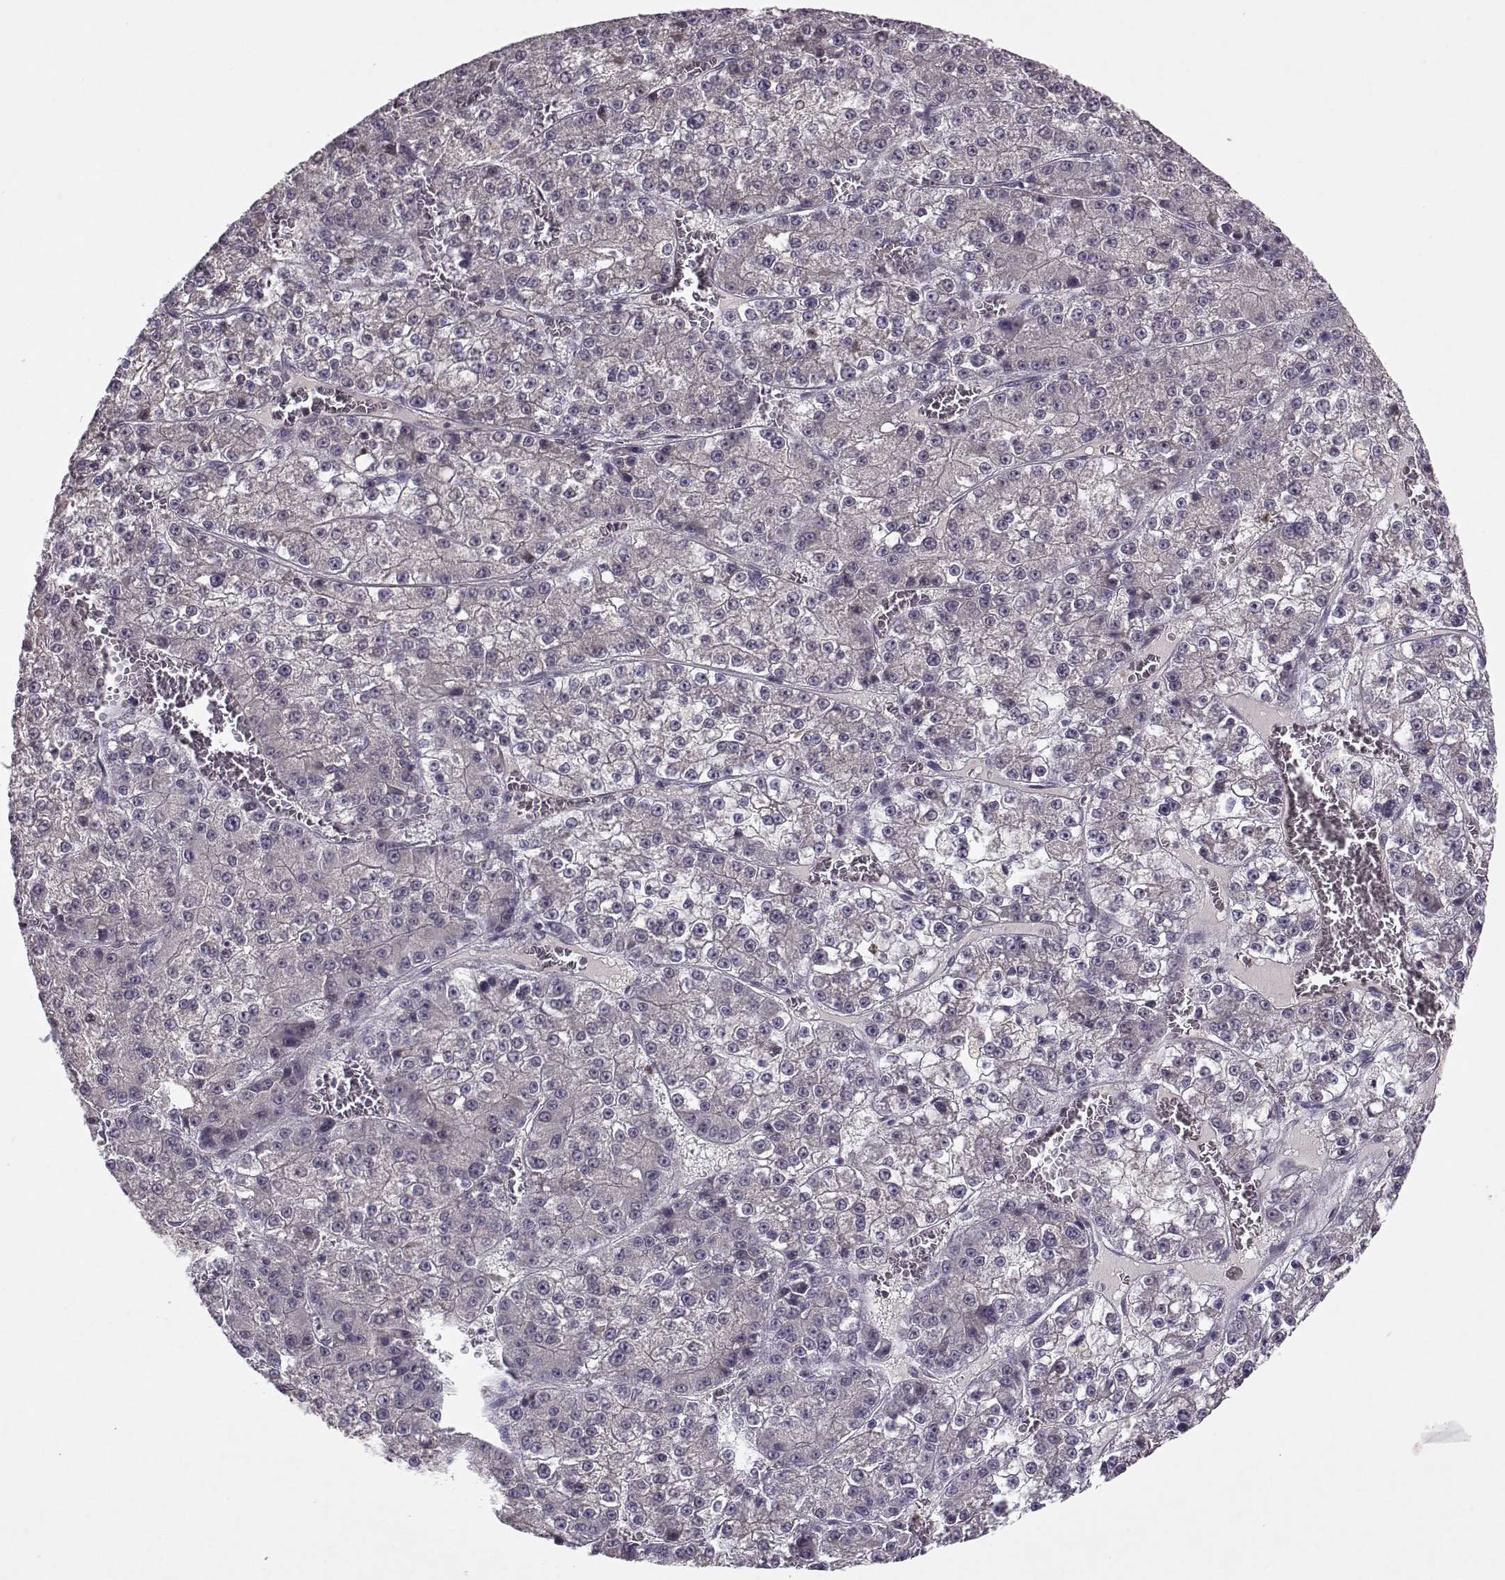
{"staining": {"intensity": "negative", "quantity": "none", "location": "none"}, "tissue": "liver cancer", "cell_type": "Tumor cells", "image_type": "cancer", "snomed": [{"axis": "morphology", "description": "Carcinoma, Hepatocellular, NOS"}, {"axis": "topography", "description": "Liver"}], "caption": "A high-resolution micrograph shows immunohistochemistry (IHC) staining of liver cancer, which displays no significant positivity in tumor cells. The staining is performed using DAB brown chromogen with nuclei counter-stained in using hematoxylin.", "gene": "BMX", "patient": {"sex": "female", "age": 73}}